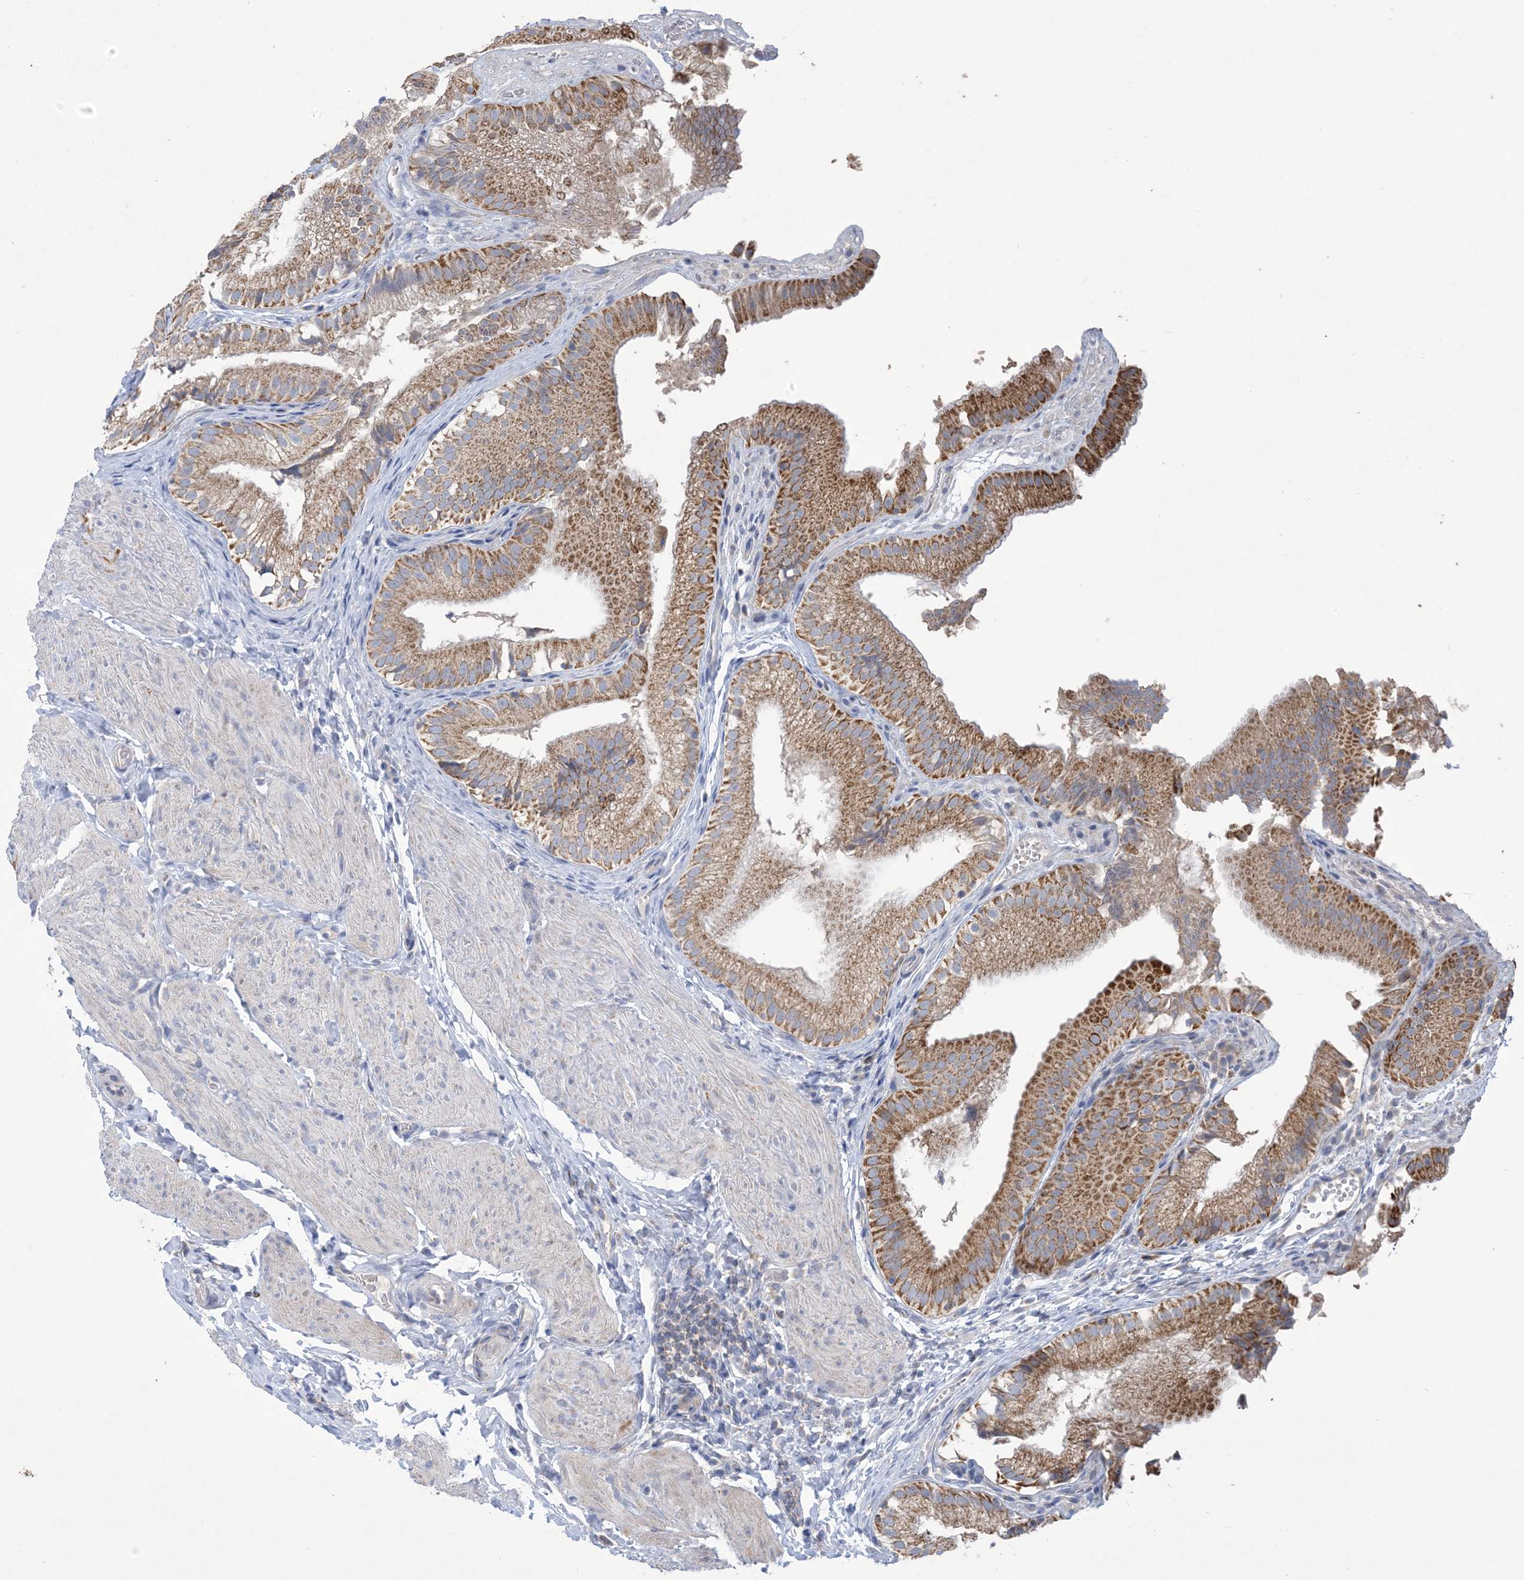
{"staining": {"intensity": "moderate", "quantity": ">75%", "location": "cytoplasmic/membranous"}, "tissue": "gallbladder", "cell_type": "Glandular cells", "image_type": "normal", "snomed": [{"axis": "morphology", "description": "Normal tissue, NOS"}, {"axis": "topography", "description": "Gallbladder"}], "caption": "Gallbladder stained with IHC displays moderate cytoplasmic/membranous positivity in approximately >75% of glandular cells.", "gene": "CLEC16A", "patient": {"sex": "female", "age": 30}}